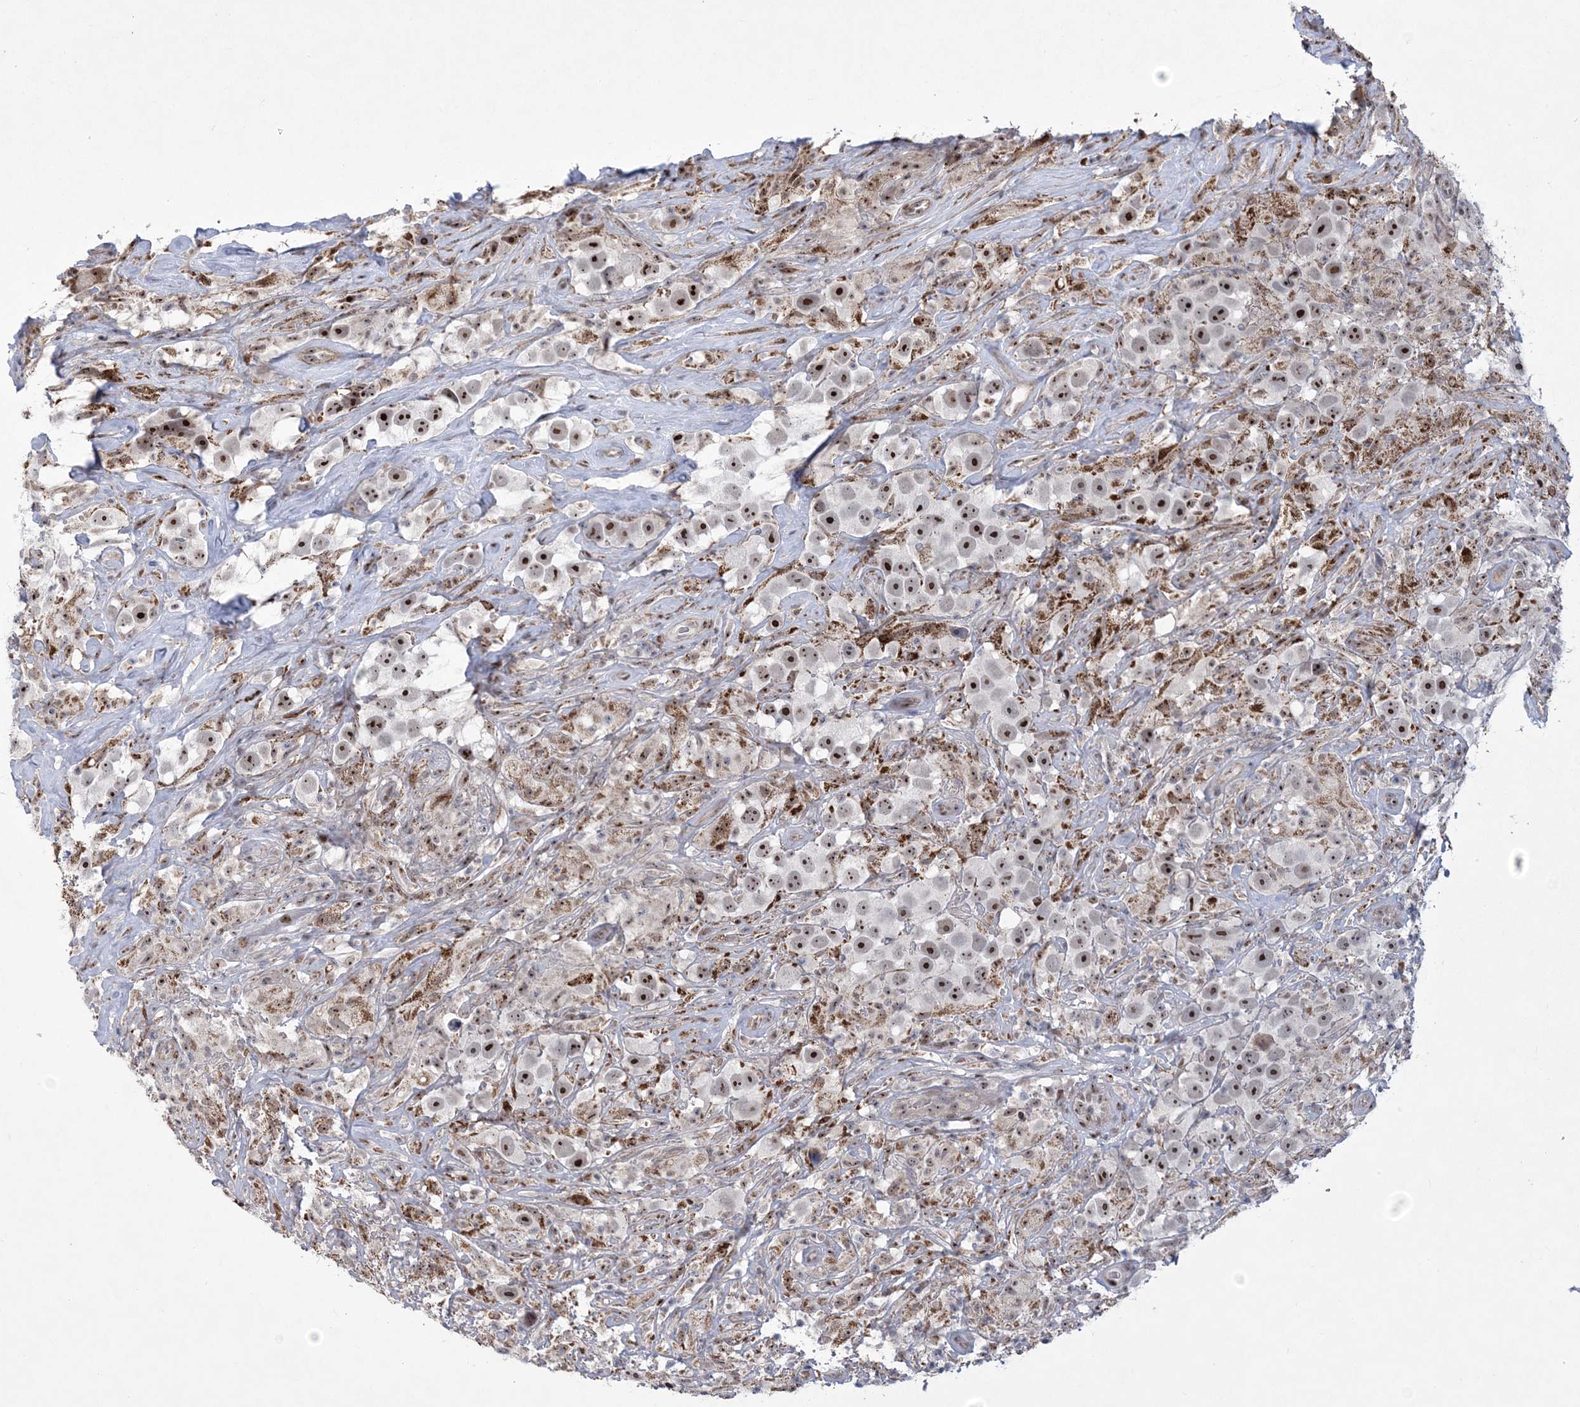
{"staining": {"intensity": "moderate", "quantity": ">75%", "location": "nuclear"}, "tissue": "testis cancer", "cell_type": "Tumor cells", "image_type": "cancer", "snomed": [{"axis": "morphology", "description": "Seminoma, NOS"}, {"axis": "topography", "description": "Testis"}], "caption": "A micrograph showing moderate nuclear expression in about >75% of tumor cells in testis cancer (seminoma), as visualized by brown immunohistochemical staining.", "gene": "HOMEZ", "patient": {"sex": "male", "age": 49}}